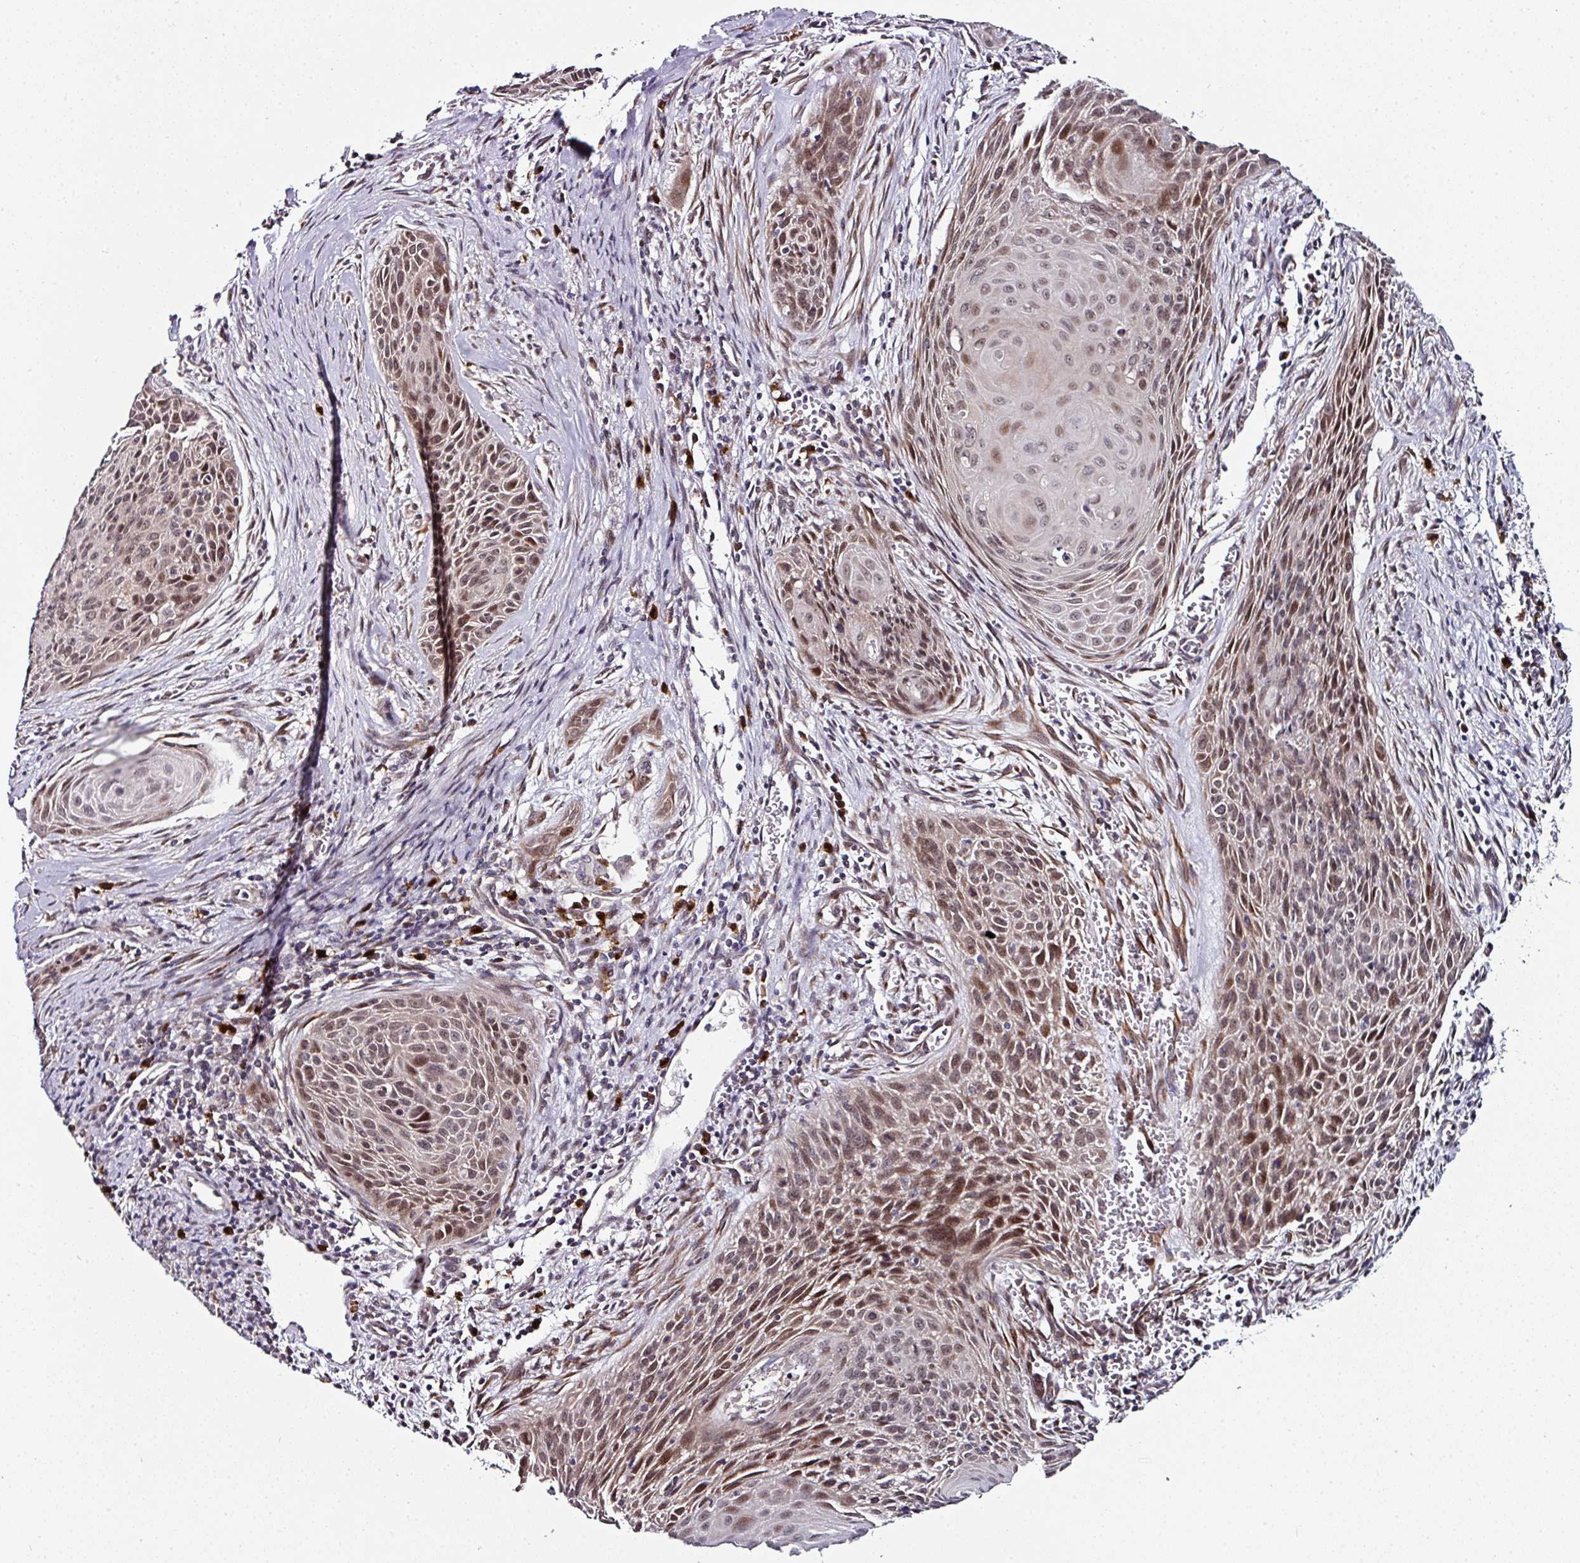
{"staining": {"intensity": "moderate", "quantity": "25%-75%", "location": "cytoplasmic/membranous,nuclear"}, "tissue": "cervical cancer", "cell_type": "Tumor cells", "image_type": "cancer", "snomed": [{"axis": "morphology", "description": "Squamous cell carcinoma, NOS"}, {"axis": "topography", "description": "Cervix"}], "caption": "IHC (DAB (3,3'-diaminobenzidine)) staining of cervical squamous cell carcinoma displays moderate cytoplasmic/membranous and nuclear protein staining in about 25%-75% of tumor cells.", "gene": "APOLD1", "patient": {"sex": "female", "age": 55}}